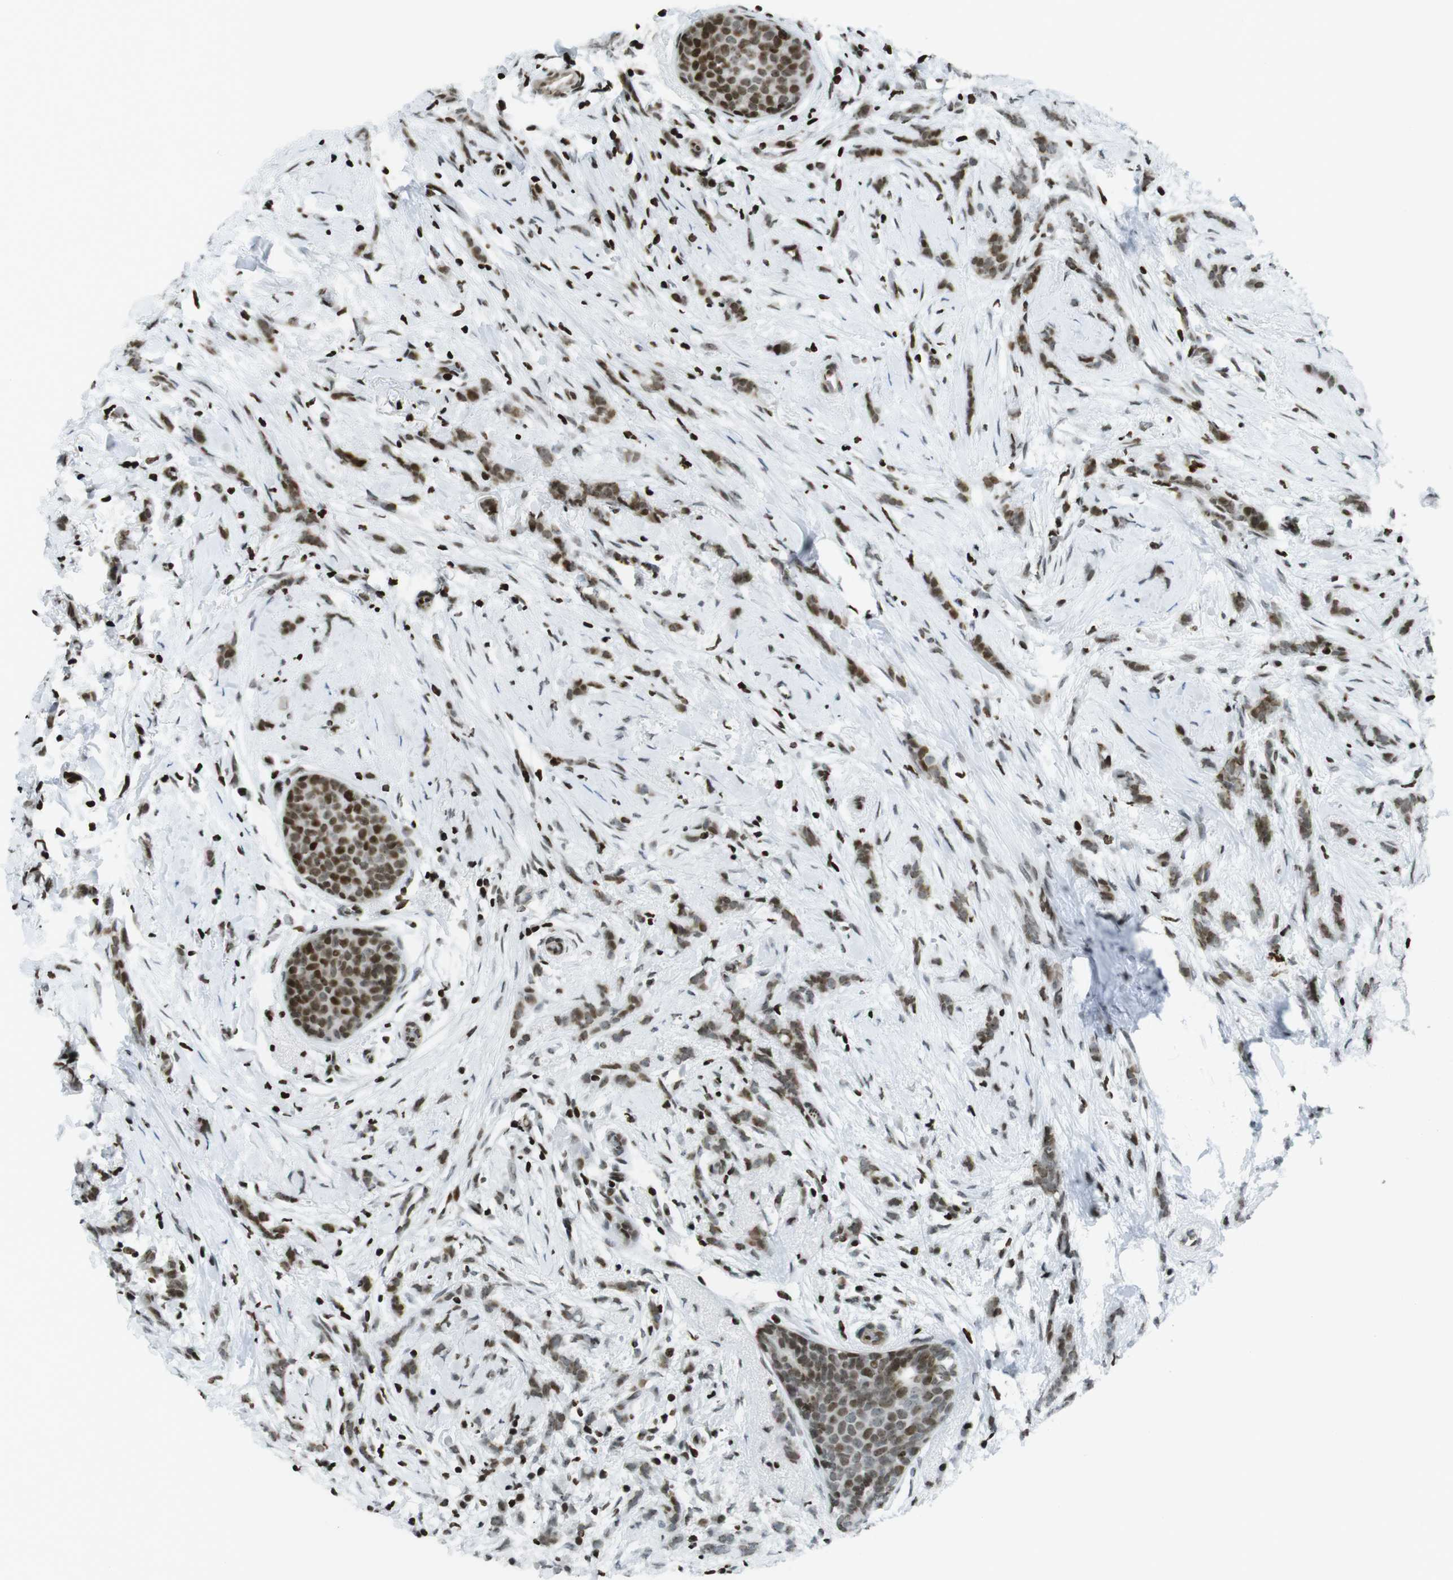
{"staining": {"intensity": "moderate", "quantity": ">75%", "location": "nuclear"}, "tissue": "breast cancer", "cell_type": "Tumor cells", "image_type": "cancer", "snomed": [{"axis": "morphology", "description": "Lobular carcinoma, in situ"}, {"axis": "morphology", "description": "Lobular carcinoma"}, {"axis": "topography", "description": "Breast"}], "caption": "Breast lobular carcinoma in situ tissue demonstrates moderate nuclear positivity in about >75% of tumor cells The staining is performed using DAB brown chromogen to label protein expression. The nuclei are counter-stained blue using hematoxylin.", "gene": "H2AC8", "patient": {"sex": "female", "age": 41}}